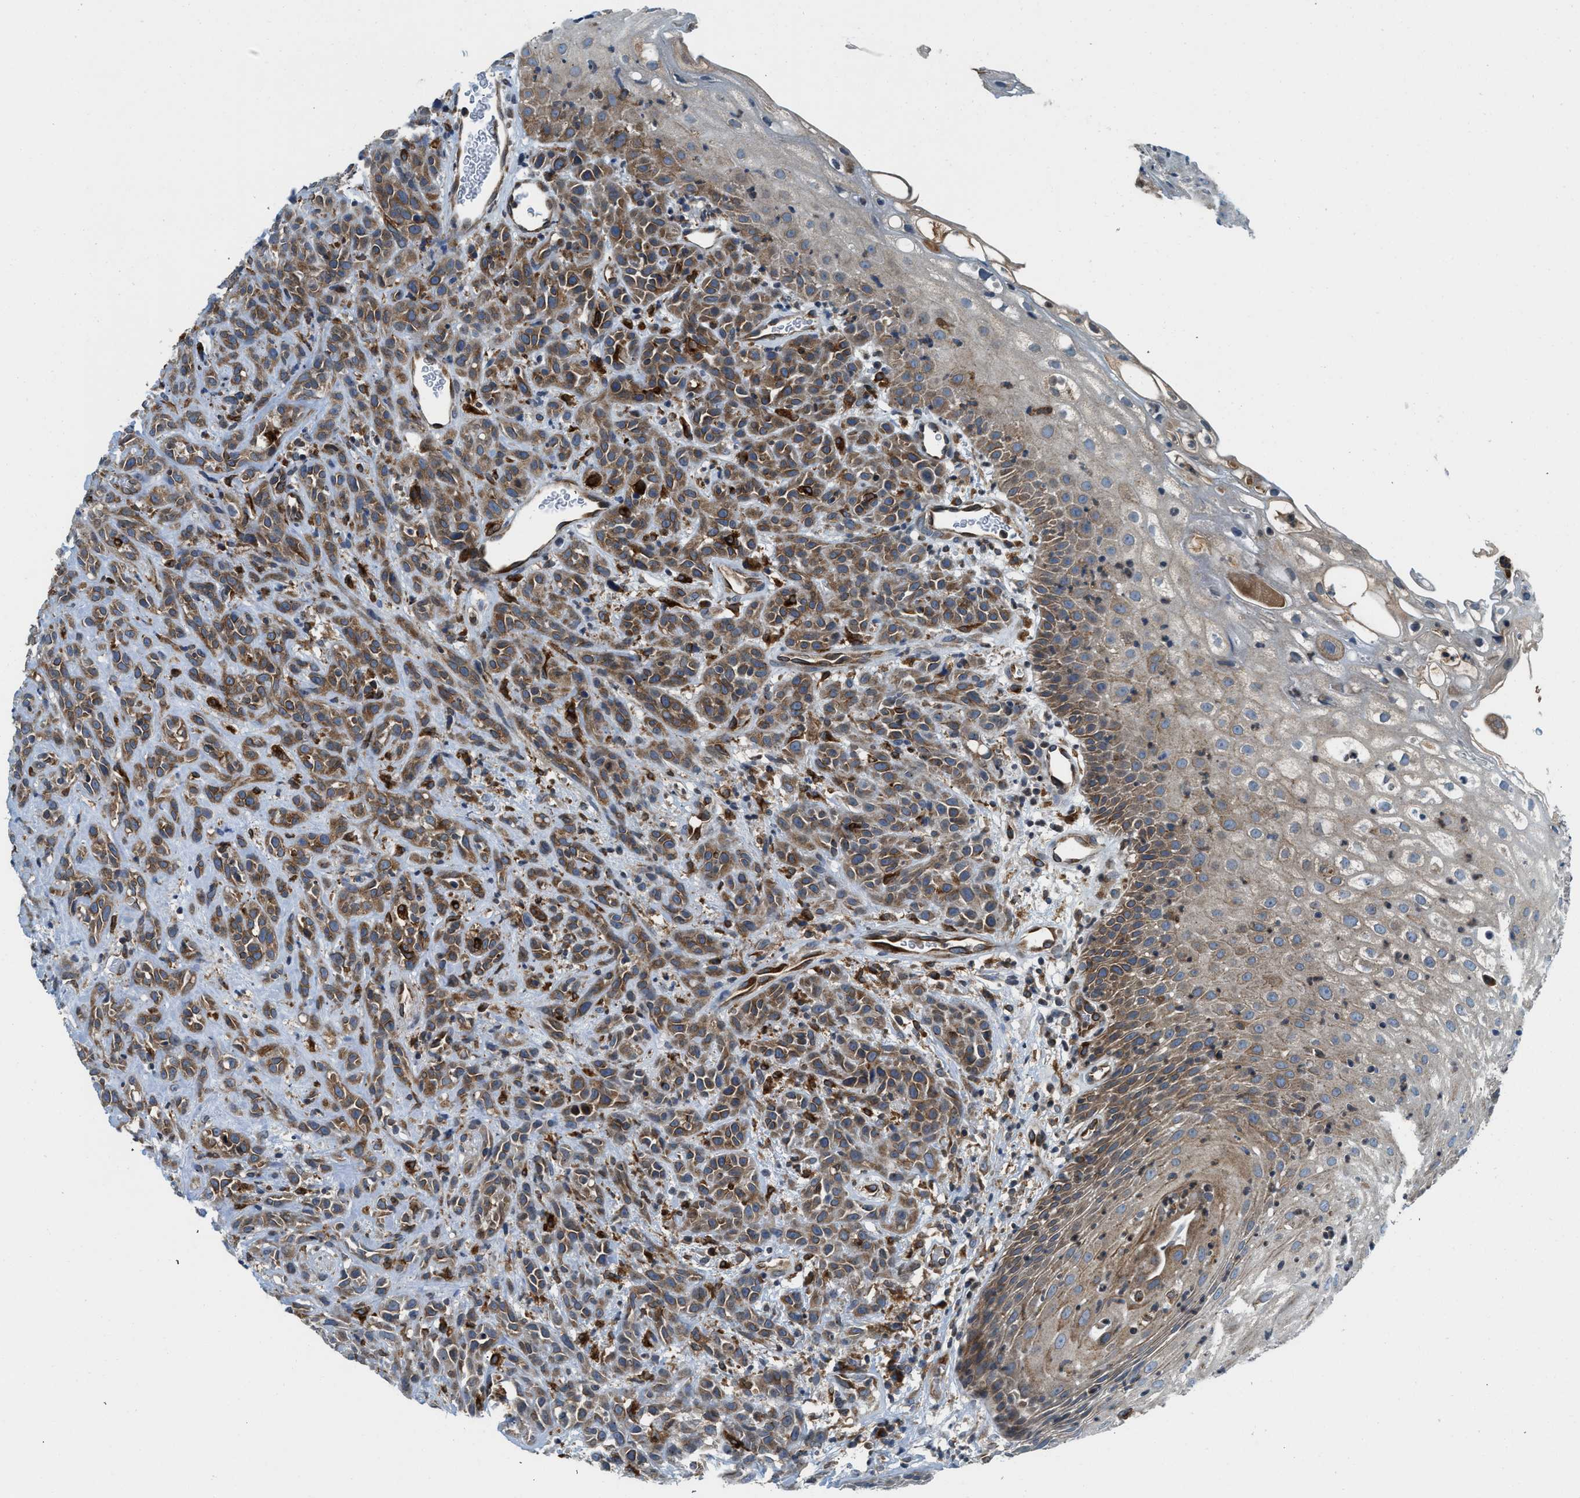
{"staining": {"intensity": "moderate", "quantity": ">75%", "location": "cytoplasmic/membranous"}, "tissue": "head and neck cancer", "cell_type": "Tumor cells", "image_type": "cancer", "snomed": [{"axis": "morphology", "description": "Normal tissue, NOS"}, {"axis": "morphology", "description": "Squamous cell carcinoma, NOS"}, {"axis": "topography", "description": "Cartilage tissue"}, {"axis": "topography", "description": "Head-Neck"}], "caption": "A brown stain shows moderate cytoplasmic/membranous expression of a protein in human squamous cell carcinoma (head and neck) tumor cells.", "gene": "BCAP31", "patient": {"sex": "male", "age": 62}}